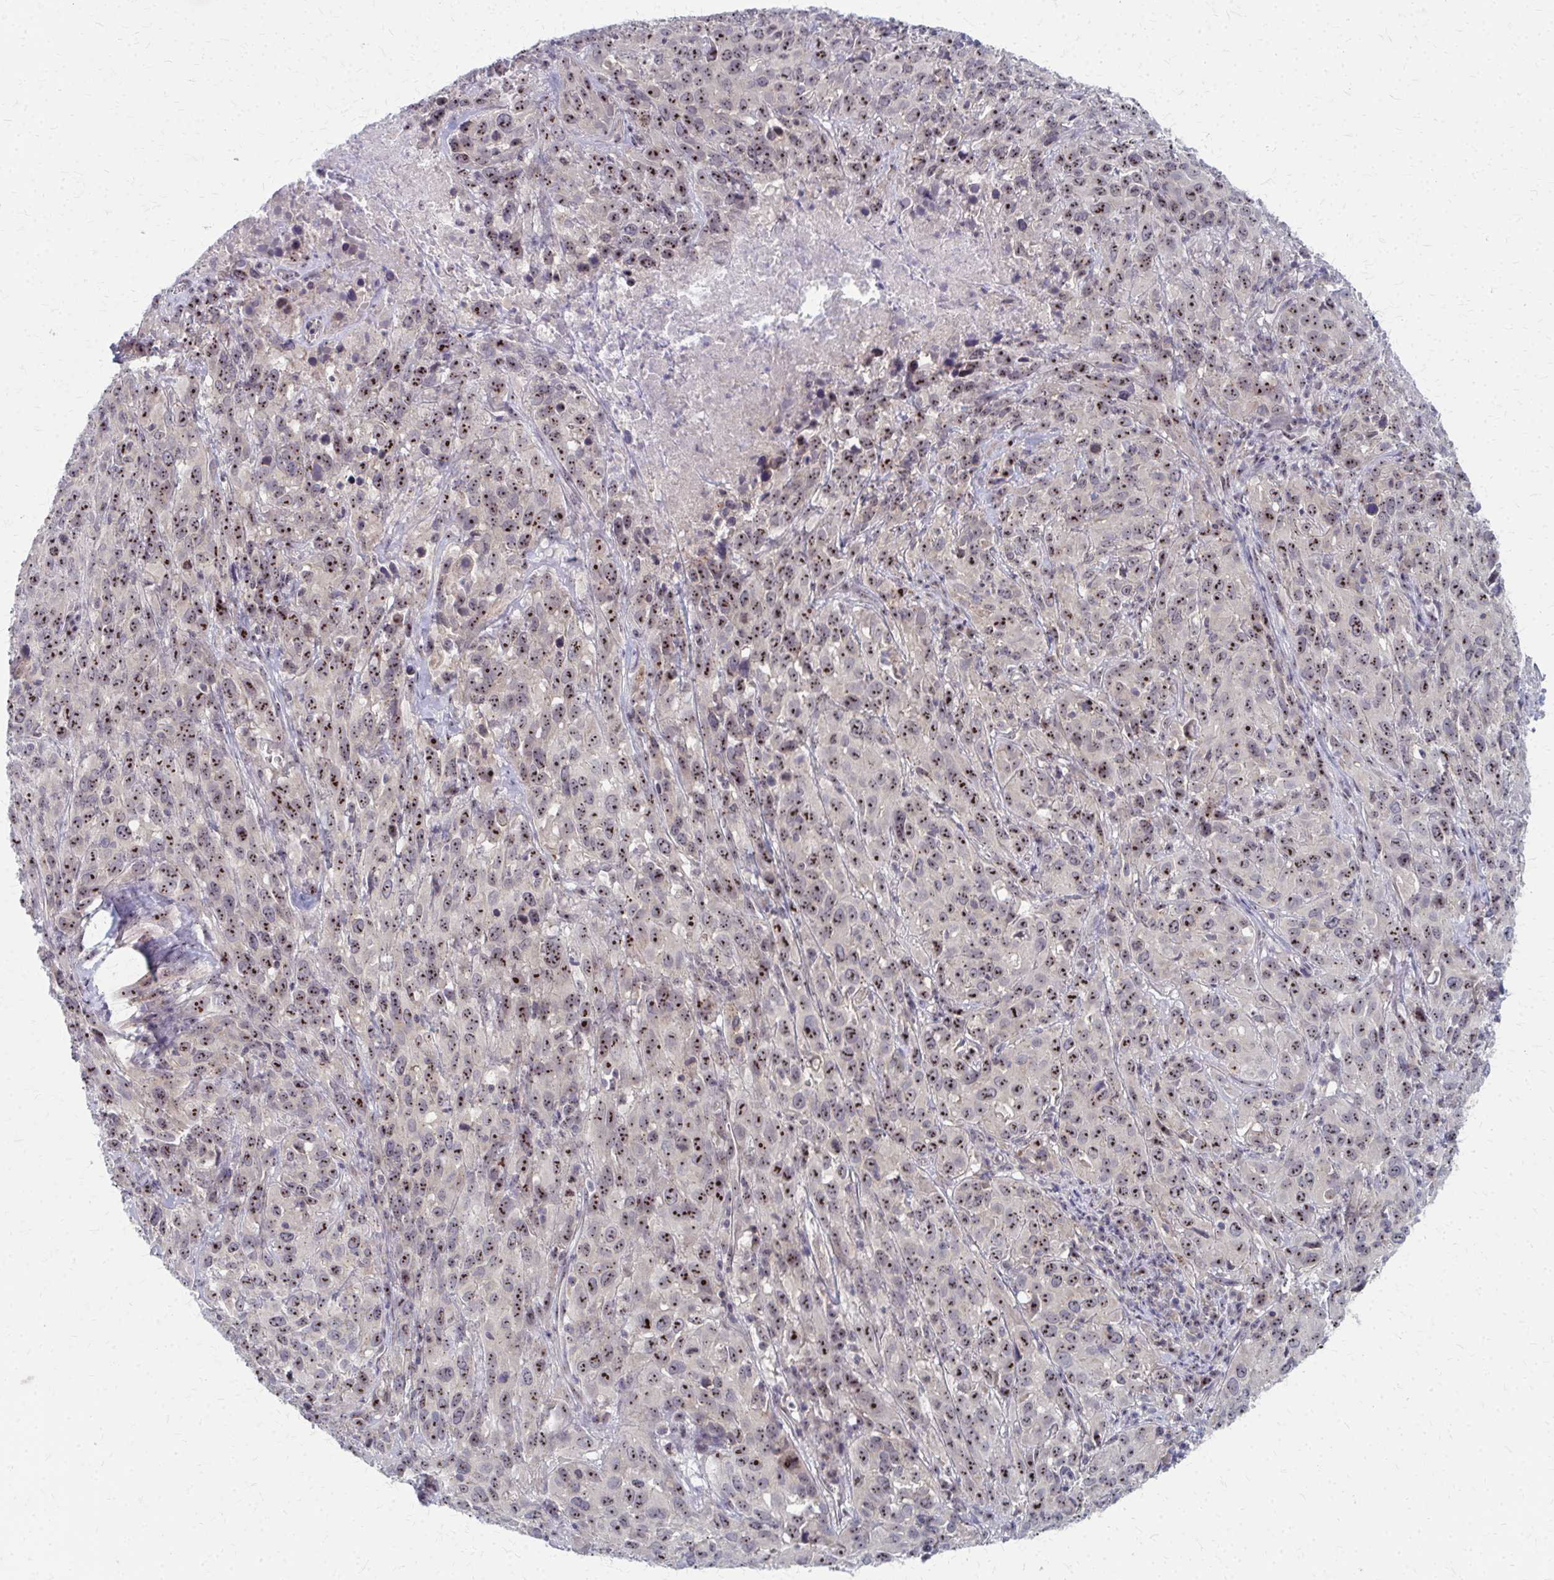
{"staining": {"intensity": "strong", "quantity": ">75%", "location": "nuclear"}, "tissue": "cervical cancer", "cell_type": "Tumor cells", "image_type": "cancer", "snomed": [{"axis": "morphology", "description": "Normal tissue, NOS"}, {"axis": "morphology", "description": "Squamous cell carcinoma, NOS"}, {"axis": "topography", "description": "Cervix"}], "caption": "Protein expression analysis of human cervical cancer reveals strong nuclear expression in about >75% of tumor cells. Immunohistochemistry (ihc) stains the protein in brown and the nuclei are stained blue.", "gene": "NUDT16", "patient": {"sex": "female", "age": 51}}